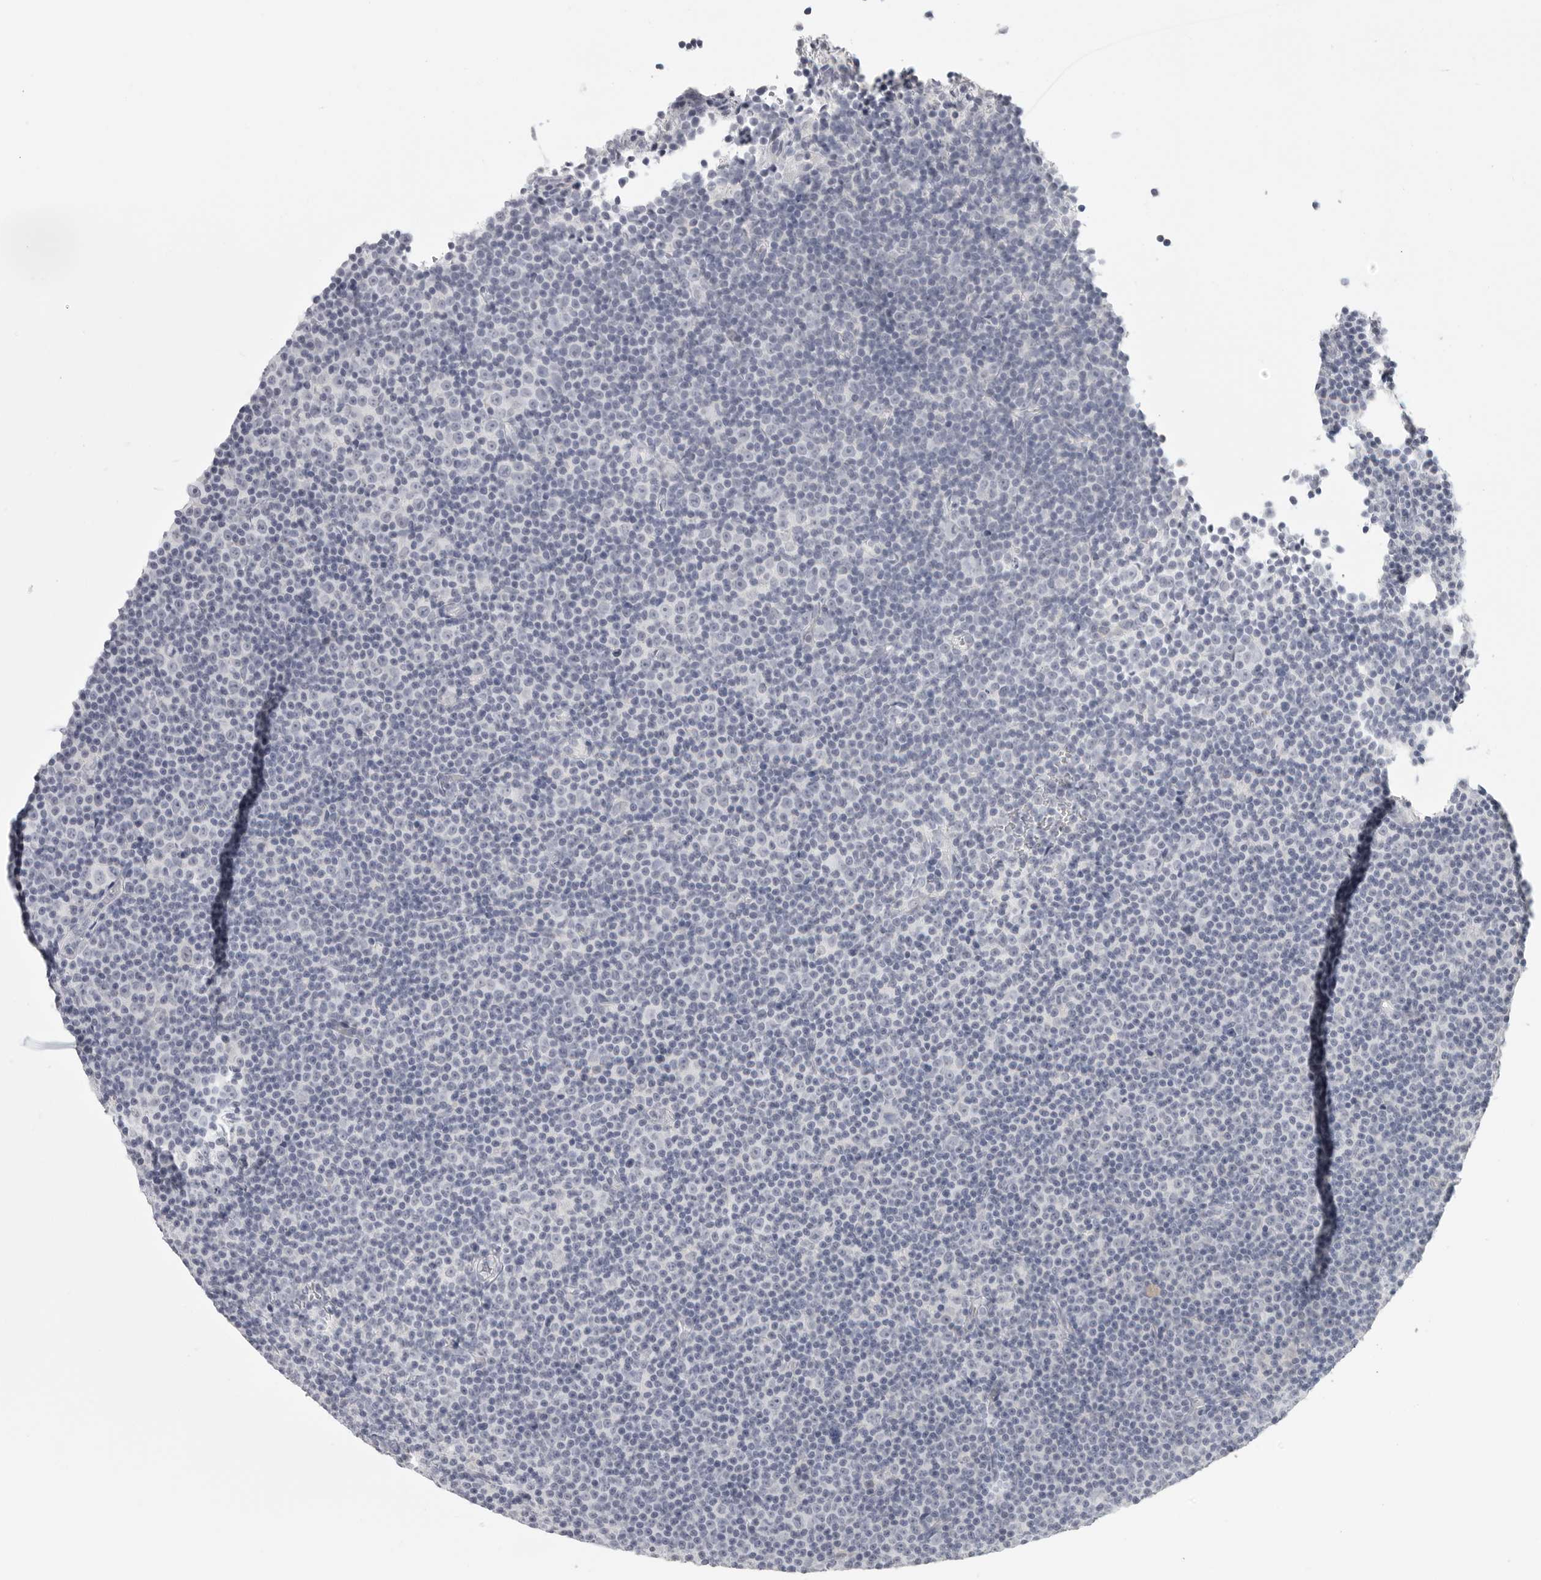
{"staining": {"intensity": "negative", "quantity": "none", "location": "none"}, "tissue": "lymphoma", "cell_type": "Tumor cells", "image_type": "cancer", "snomed": [{"axis": "morphology", "description": "Malignant lymphoma, non-Hodgkin's type, Low grade"}, {"axis": "topography", "description": "Lymph node"}], "caption": "This is a micrograph of IHC staining of low-grade malignant lymphoma, non-Hodgkin's type, which shows no positivity in tumor cells. (DAB IHC visualized using brightfield microscopy, high magnification).", "gene": "HMGCS2", "patient": {"sex": "female", "age": 67}}